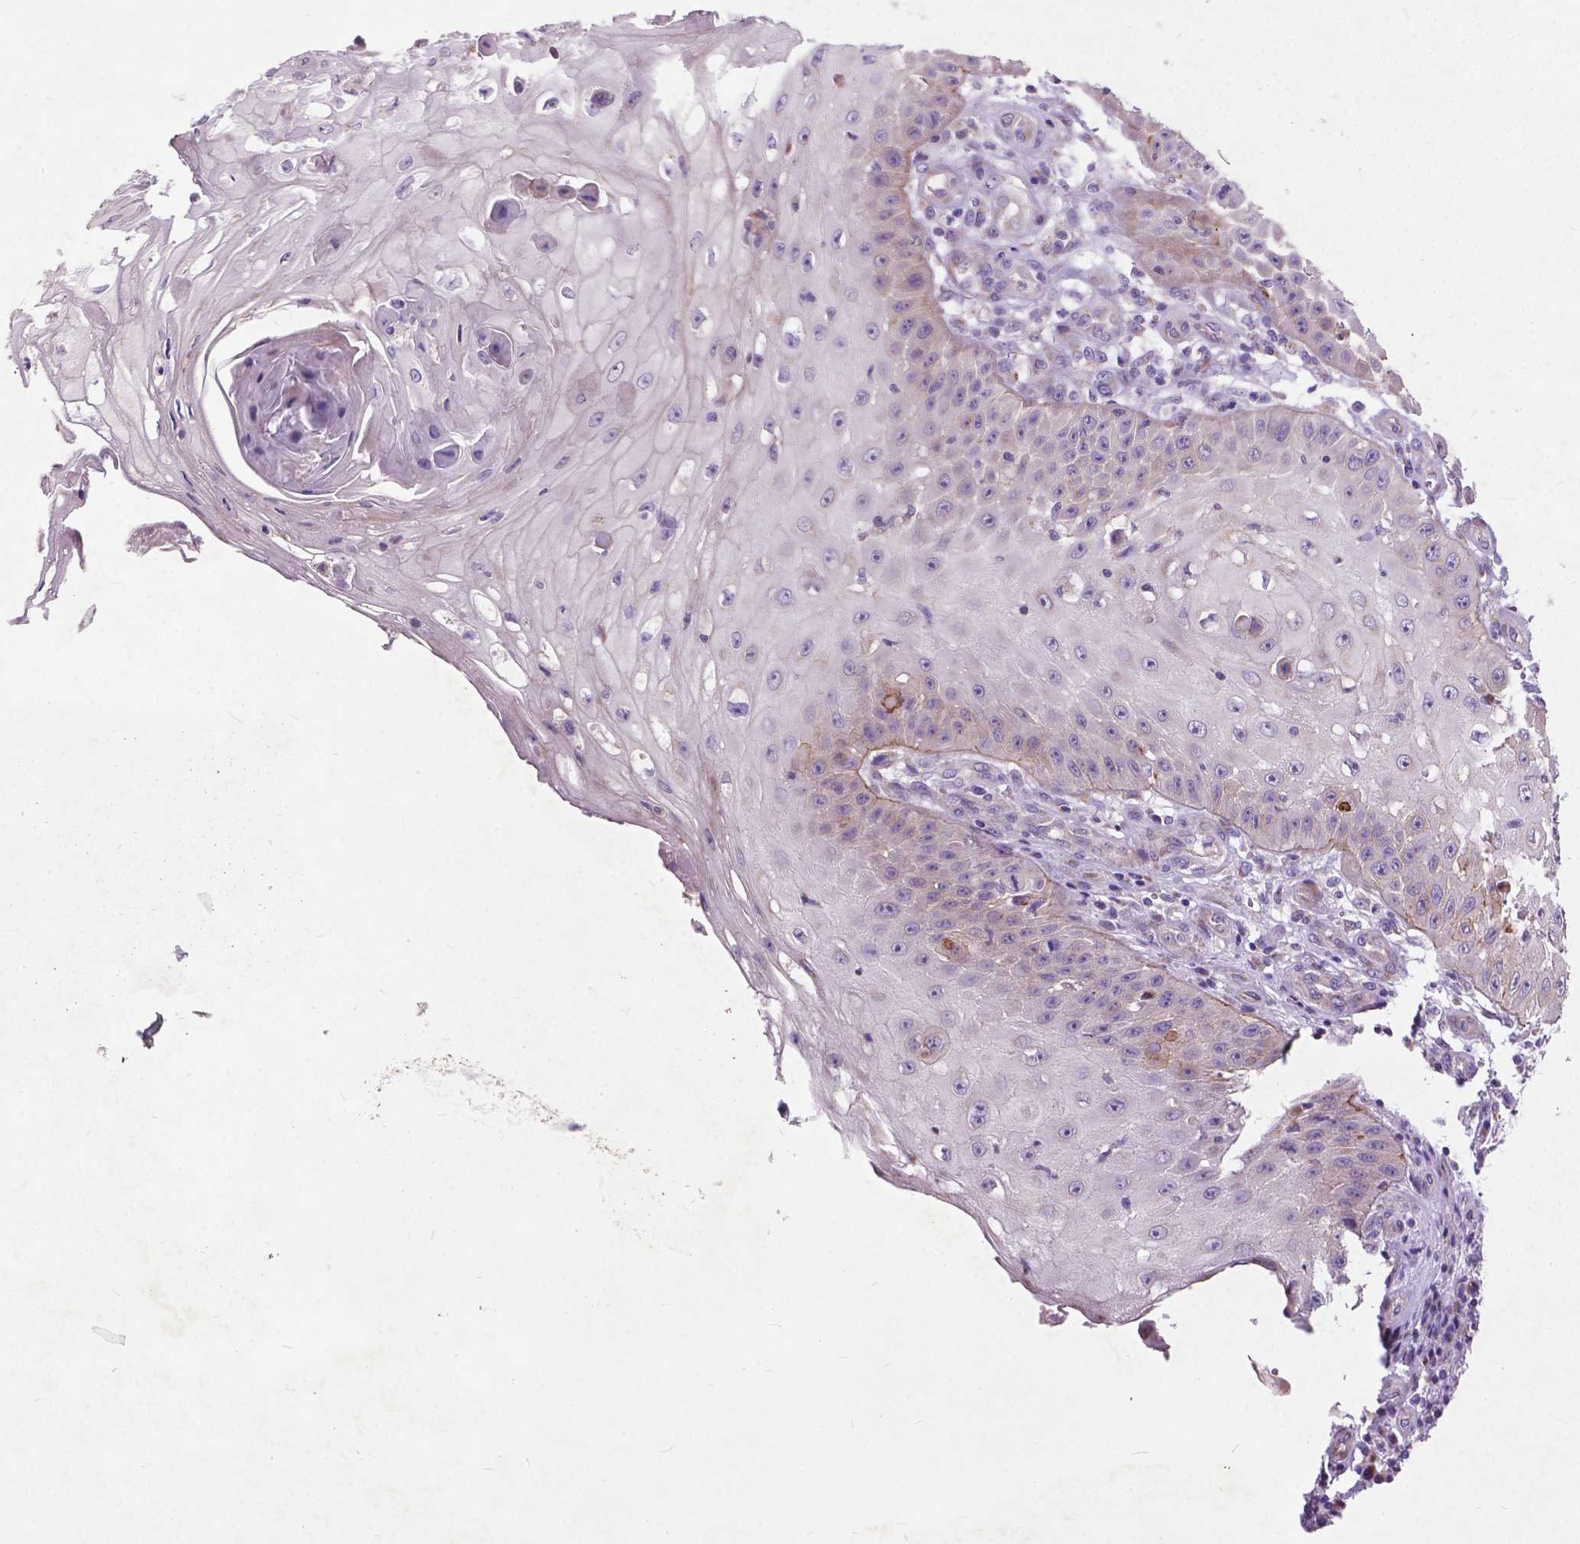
{"staining": {"intensity": "negative", "quantity": "none", "location": "none"}, "tissue": "skin cancer", "cell_type": "Tumor cells", "image_type": "cancer", "snomed": [{"axis": "morphology", "description": "Squamous cell carcinoma, NOS"}, {"axis": "topography", "description": "Skin"}], "caption": "The micrograph displays no significant expression in tumor cells of skin cancer.", "gene": "ATG4D", "patient": {"sex": "male", "age": 70}}